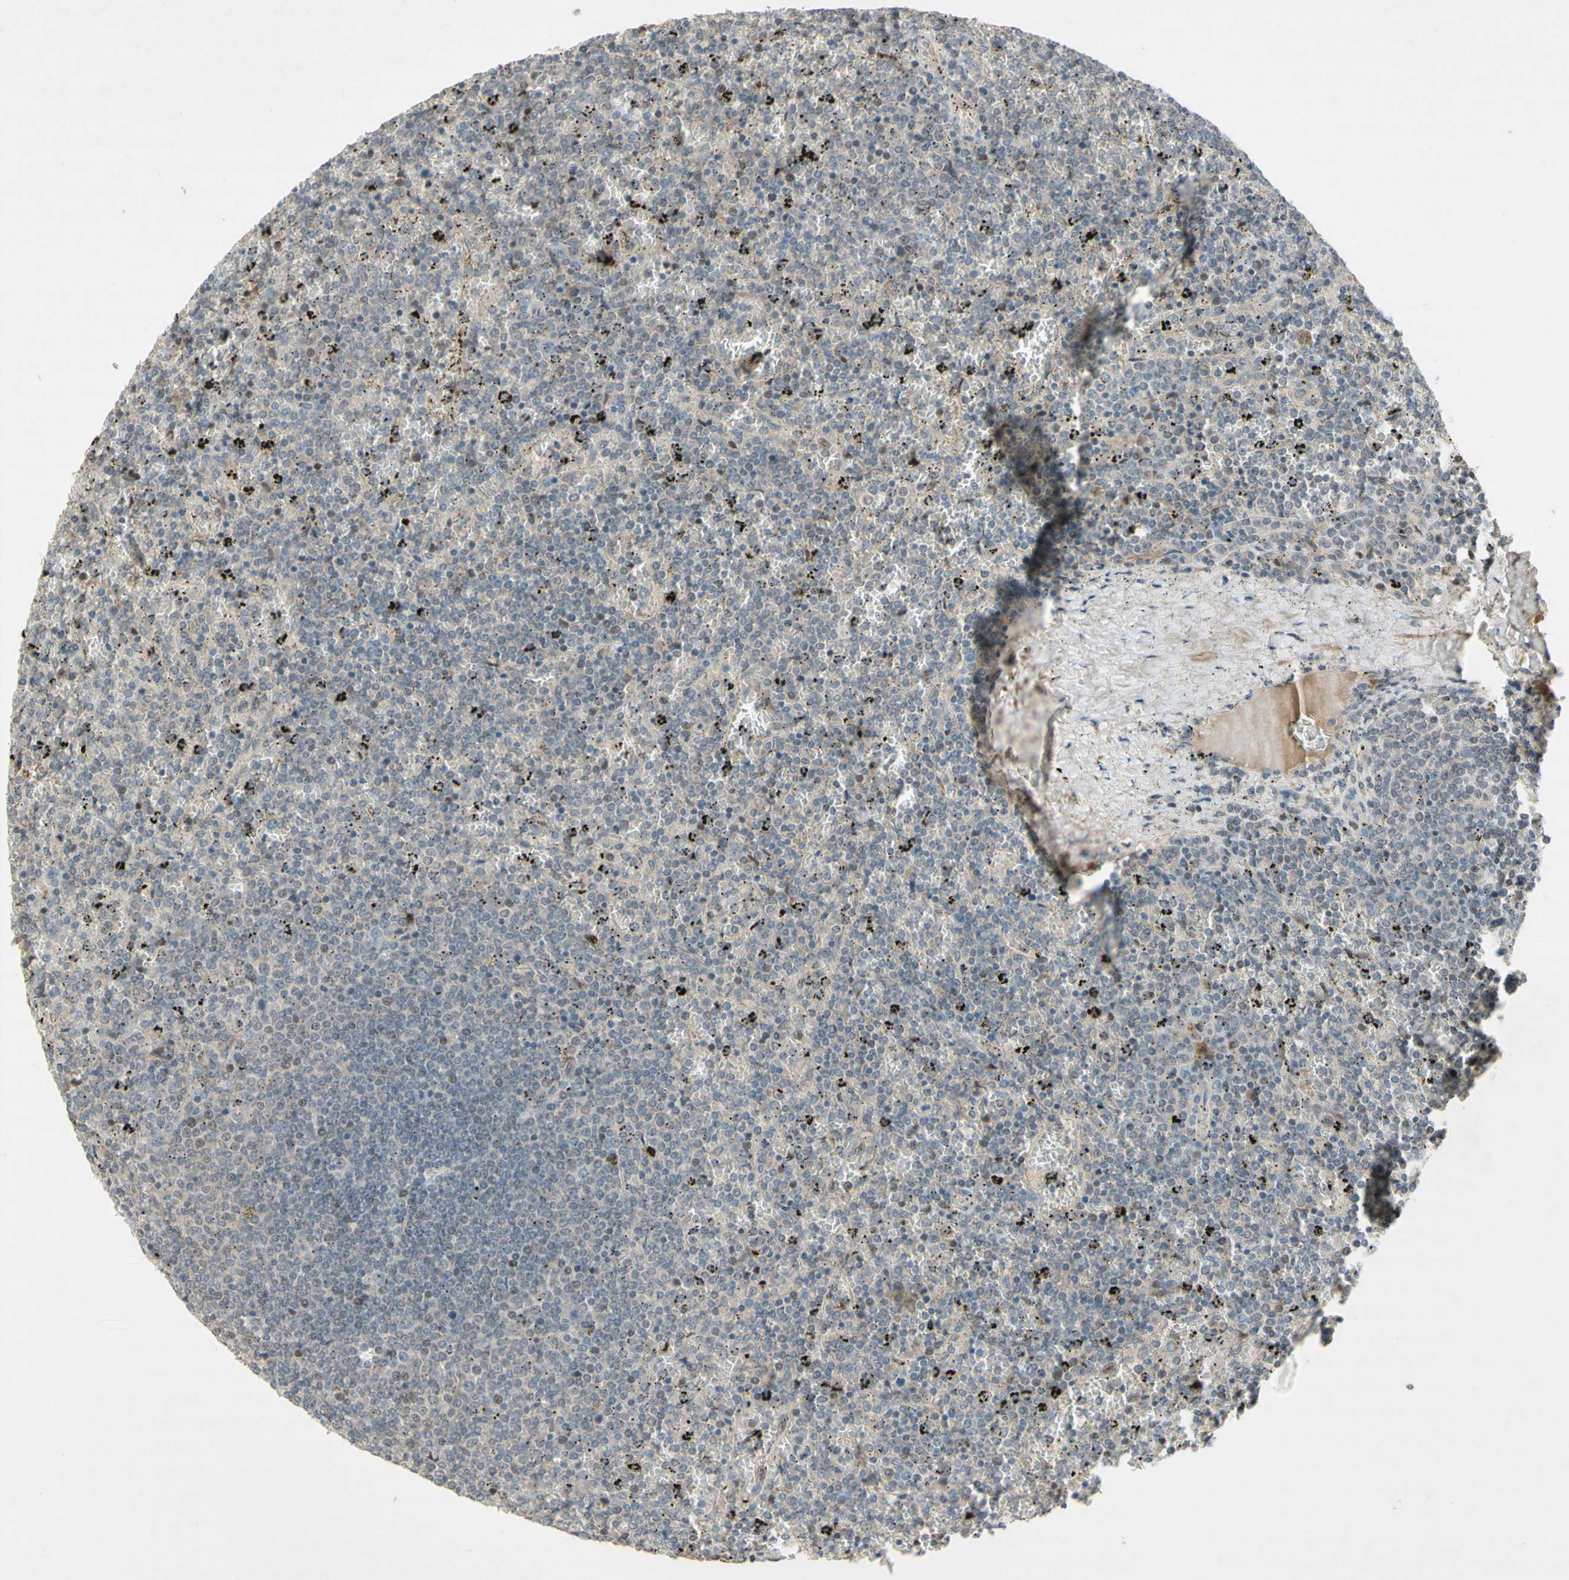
{"staining": {"intensity": "negative", "quantity": "none", "location": "none"}, "tissue": "lymphoma", "cell_type": "Tumor cells", "image_type": "cancer", "snomed": [{"axis": "morphology", "description": "Malignant lymphoma, non-Hodgkin's type, Low grade"}, {"axis": "topography", "description": "Spleen"}], "caption": "Immunohistochemistry histopathology image of human malignant lymphoma, non-Hodgkin's type (low-grade) stained for a protein (brown), which displays no positivity in tumor cells.", "gene": "NRG4", "patient": {"sex": "female", "age": 77}}